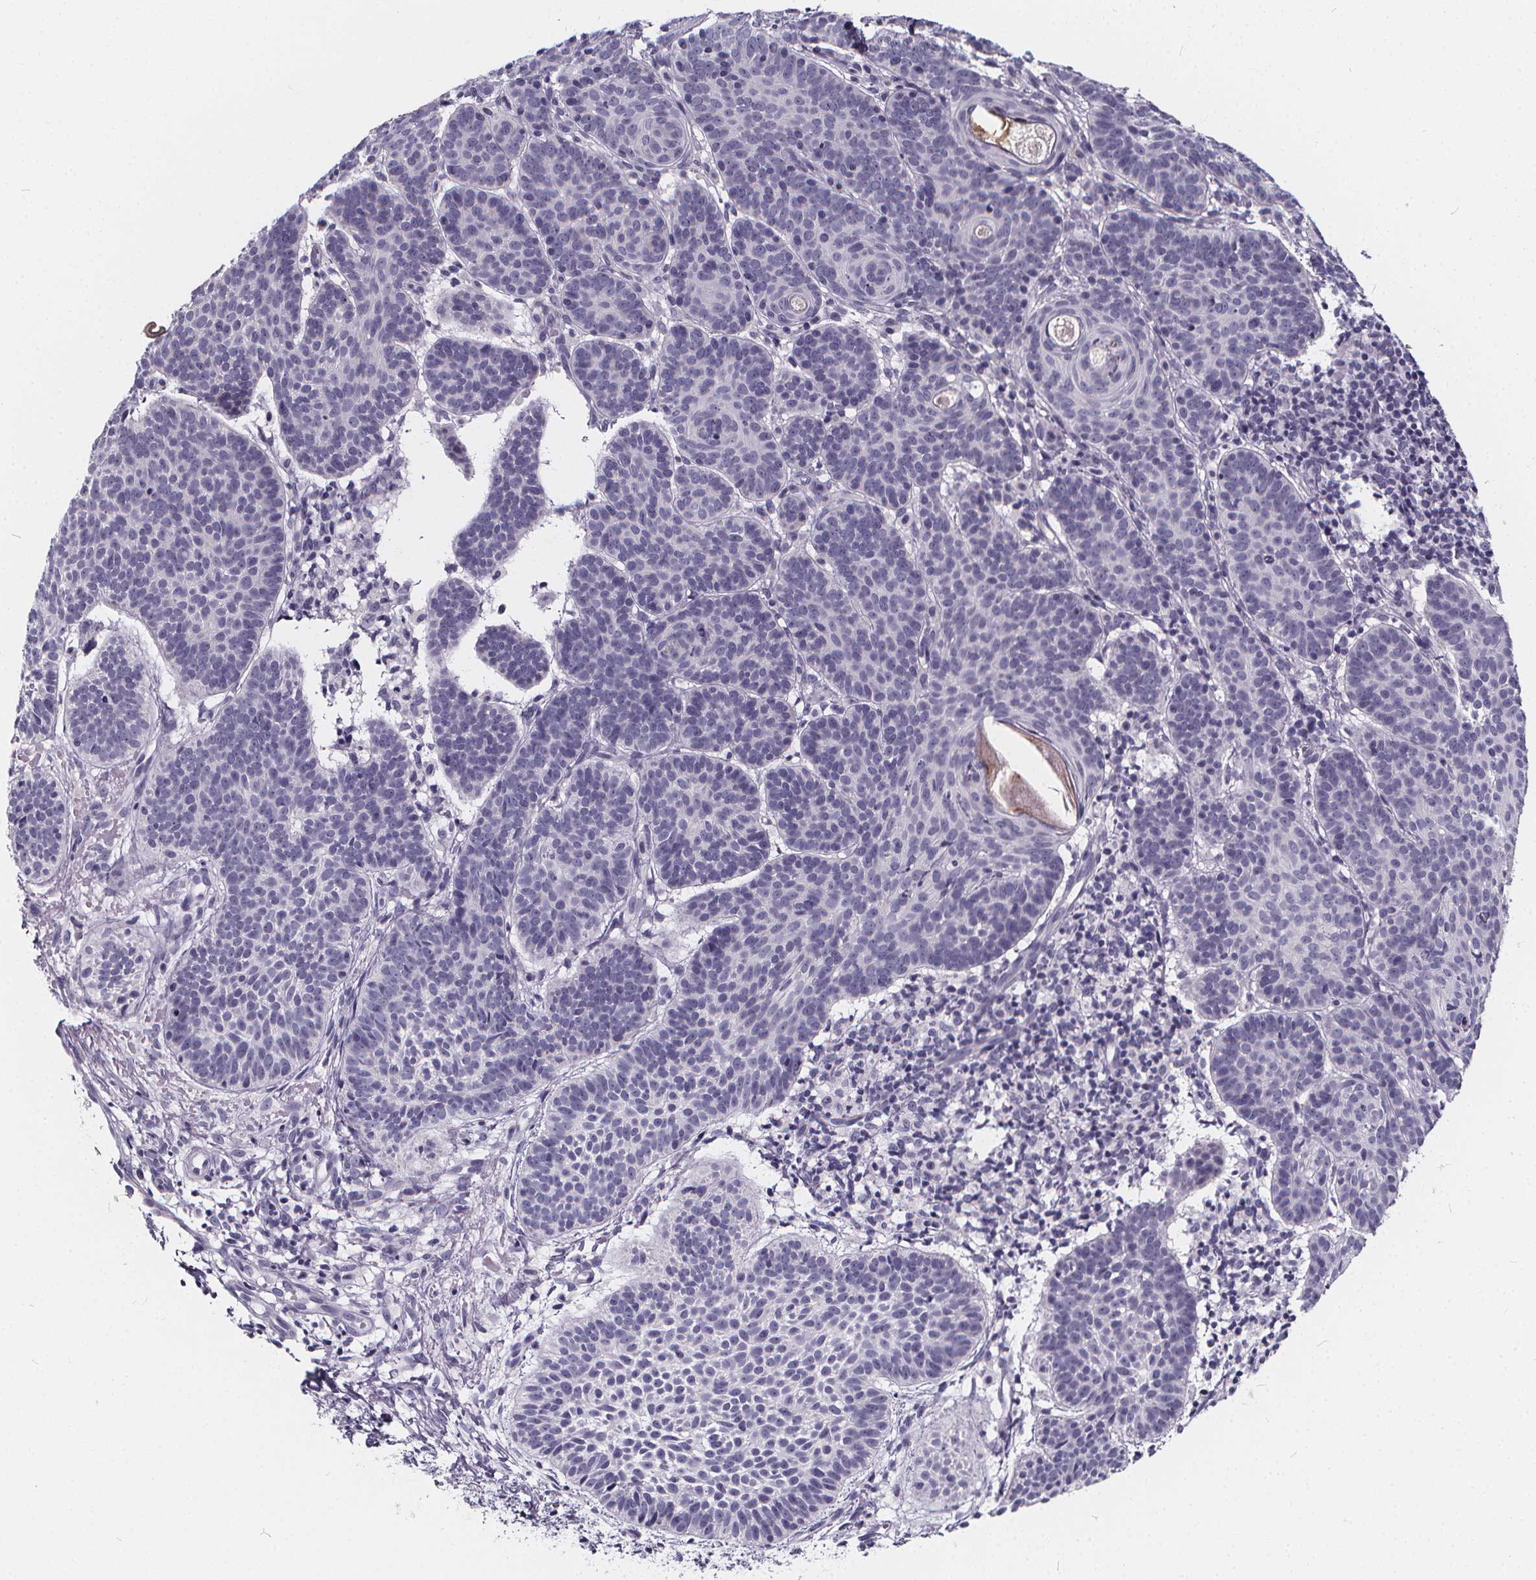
{"staining": {"intensity": "negative", "quantity": "none", "location": "none"}, "tissue": "skin cancer", "cell_type": "Tumor cells", "image_type": "cancer", "snomed": [{"axis": "morphology", "description": "Basal cell carcinoma"}, {"axis": "topography", "description": "Skin"}], "caption": "An immunohistochemistry micrograph of skin basal cell carcinoma is shown. There is no staining in tumor cells of skin basal cell carcinoma. (DAB (3,3'-diaminobenzidine) IHC visualized using brightfield microscopy, high magnification).", "gene": "SPEF2", "patient": {"sex": "male", "age": 72}}